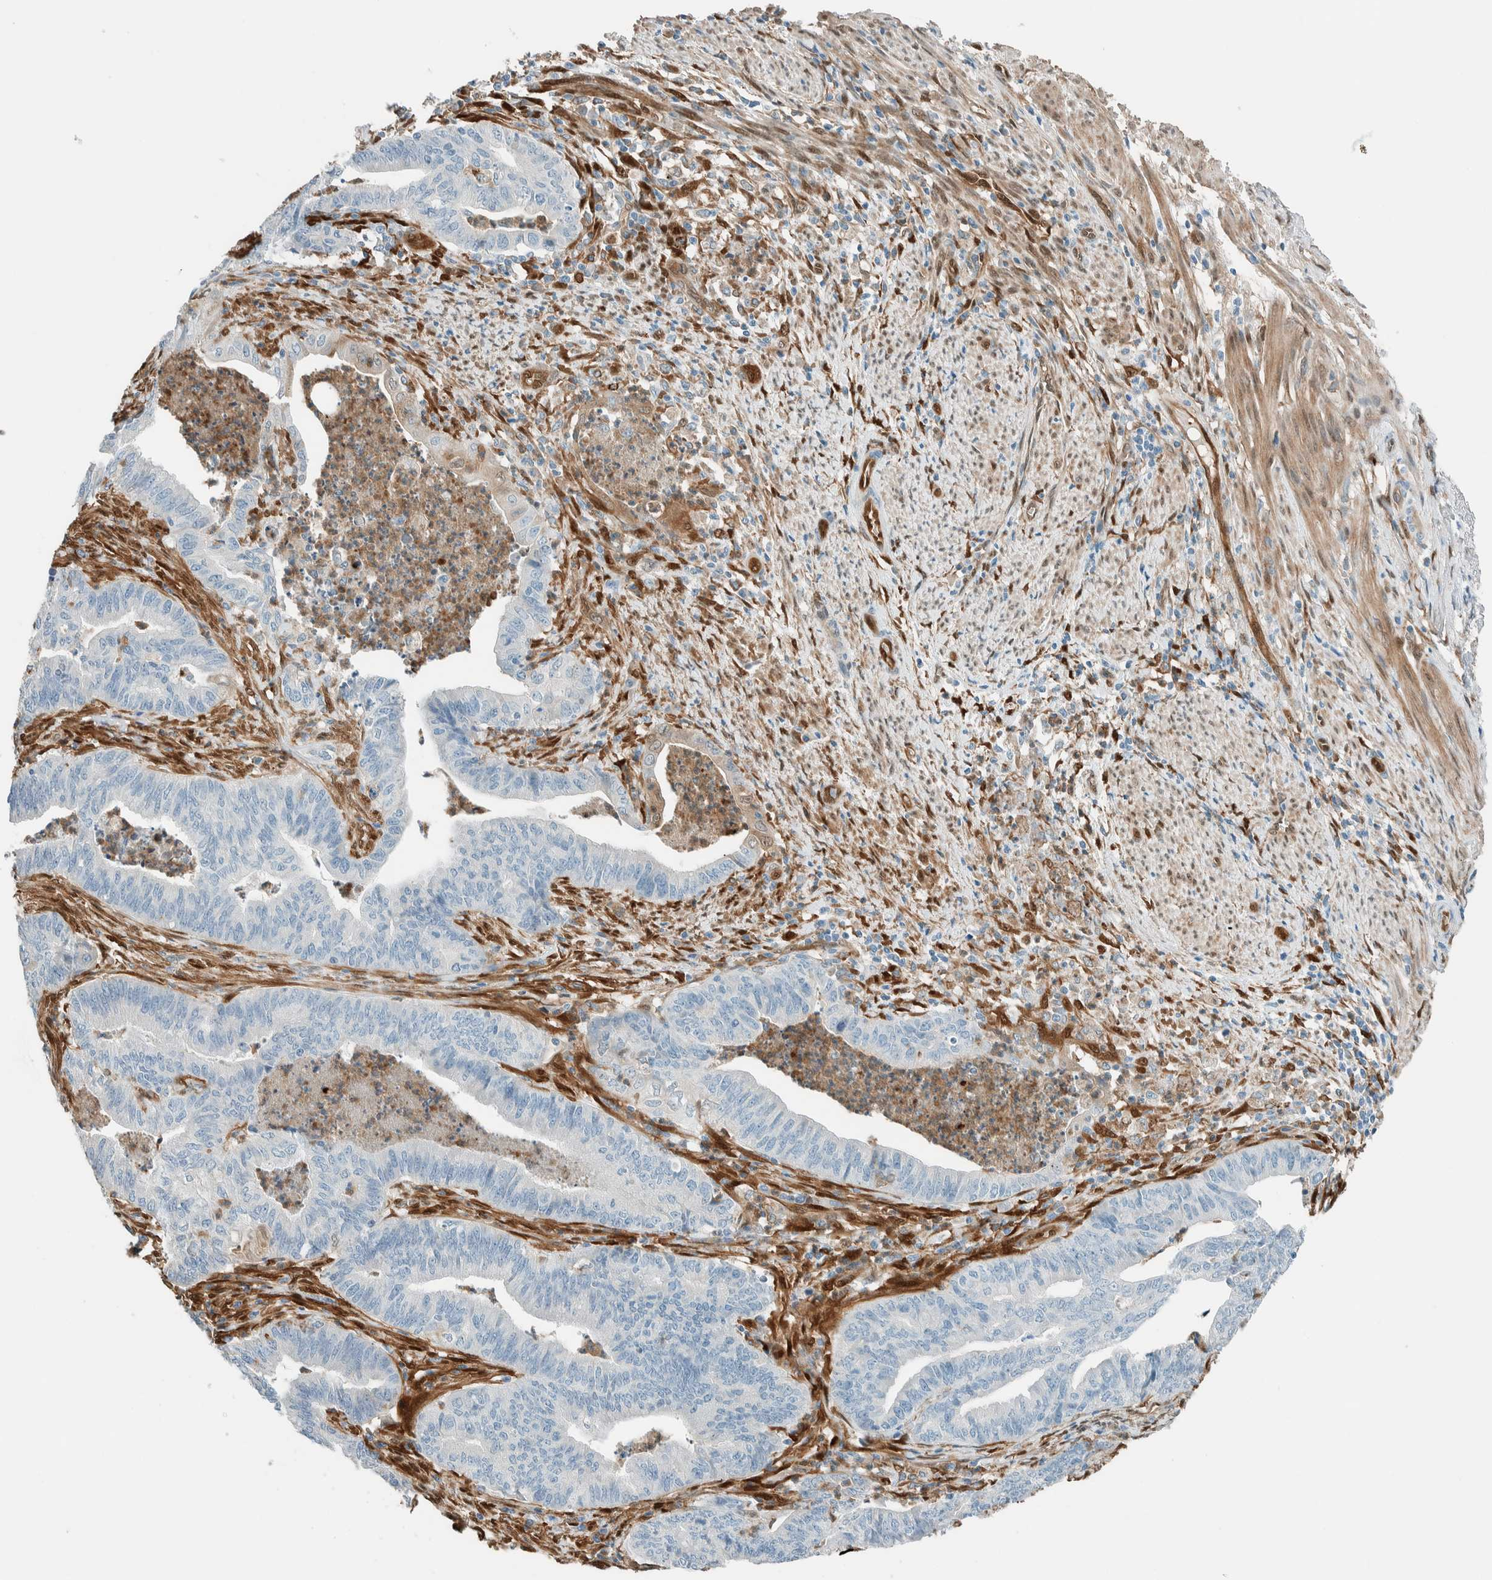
{"staining": {"intensity": "negative", "quantity": "none", "location": "none"}, "tissue": "endometrial cancer", "cell_type": "Tumor cells", "image_type": "cancer", "snomed": [{"axis": "morphology", "description": "Polyp, NOS"}, {"axis": "morphology", "description": "Adenocarcinoma, NOS"}, {"axis": "morphology", "description": "Adenoma, NOS"}, {"axis": "topography", "description": "Endometrium"}], "caption": "Image shows no protein positivity in tumor cells of adenocarcinoma (endometrial) tissue. (DAB (3,3'-diaminobenzidine) IHC with hematoxylin counter stain).", "gene": "NXN", "patient": {"sex": "female", "age": 79}}